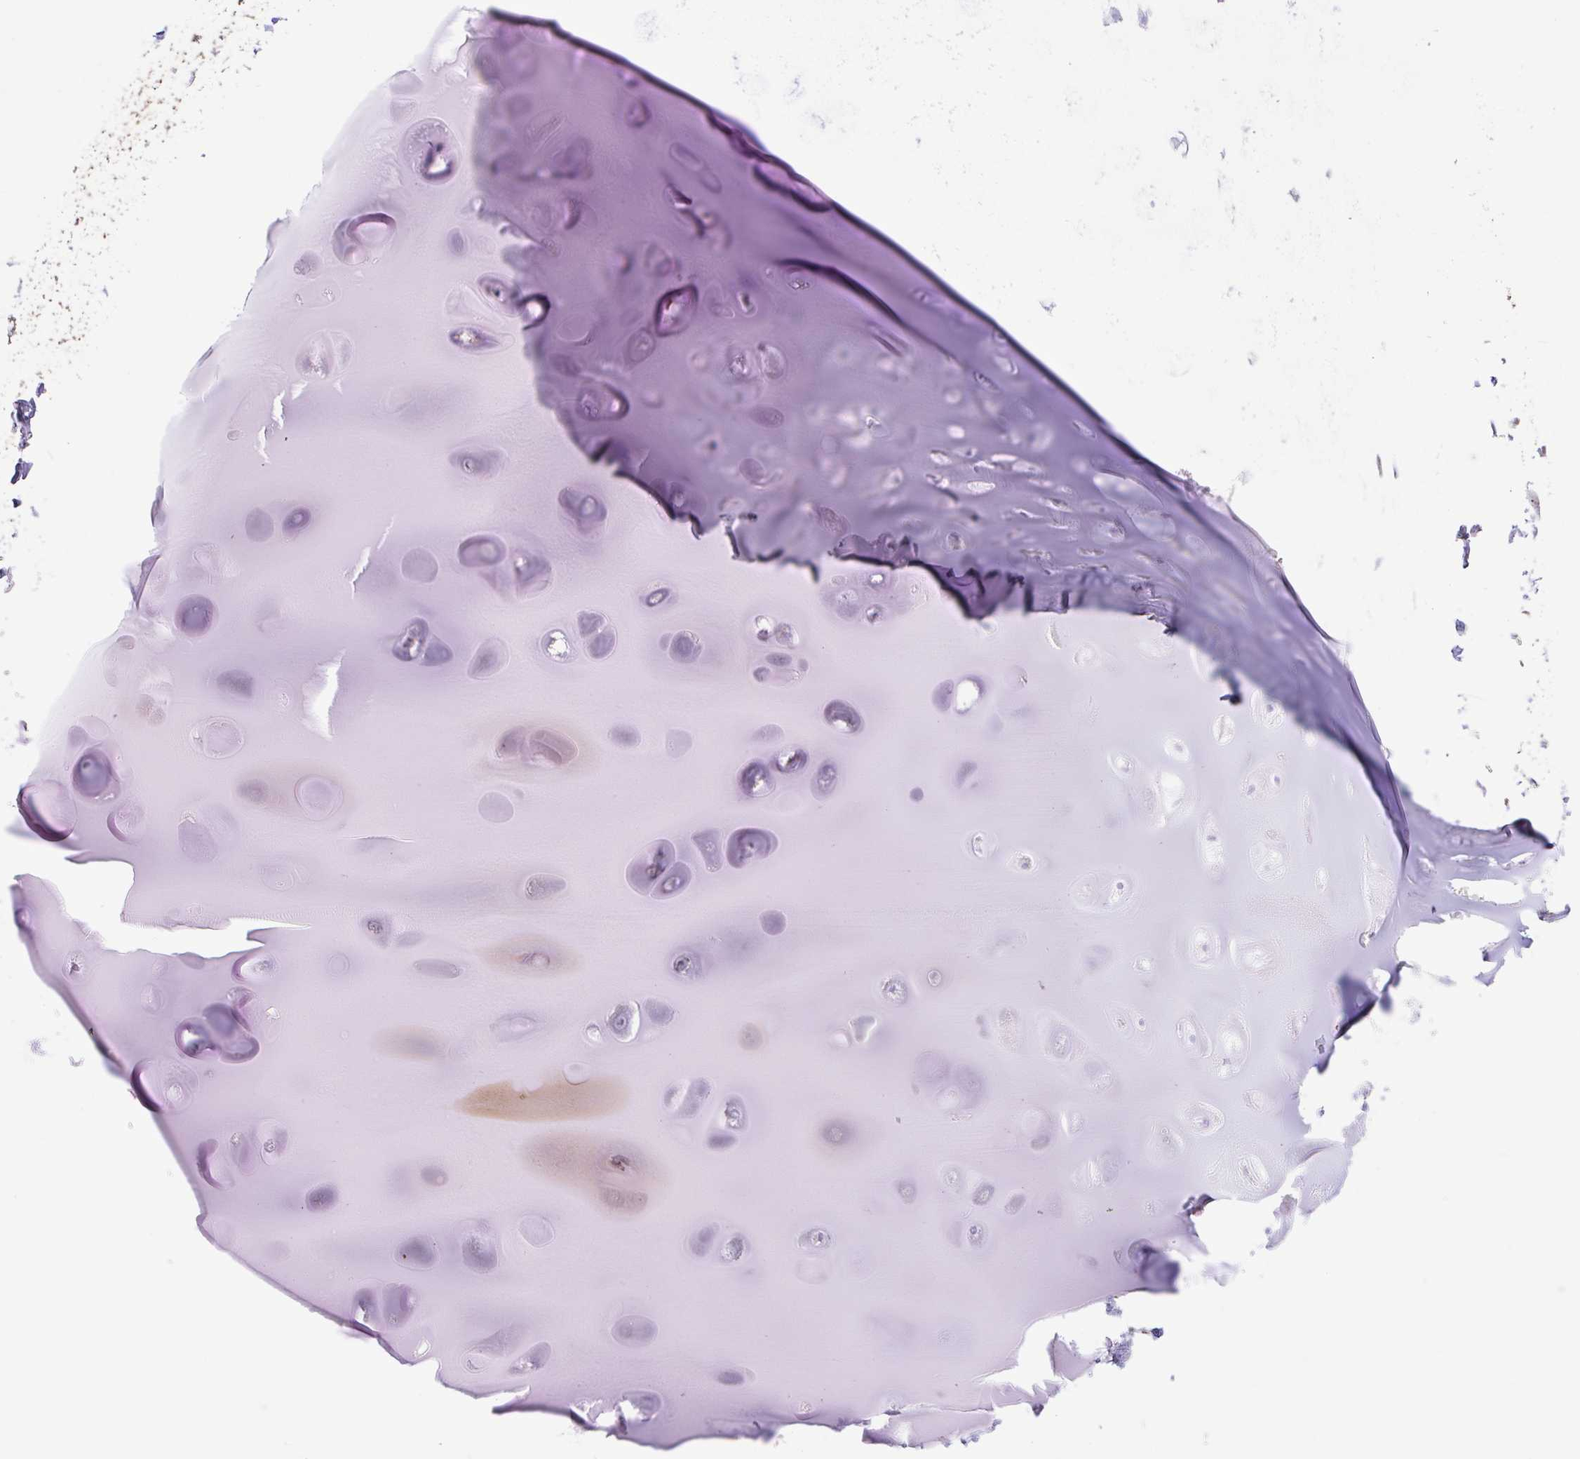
{"staining": {"intensity": "moderate", "quantity": "<25%", "location": "cytoplasmic/membranous"}, "tissue": "soft tissue", "cell_type": "Chondrocytes", "image_type": "normal", "snomed": [{"axis": "morphology", "description": "Normal tissue, NOS"}, {"axis": "topography", "description": "Cartilage tissue"}], "caption": "Moderate cytoplasmic/membranous staining for a protein is present in approximately <25% of chondrocytes of benign soft tissue using immunohistochemistry (IHC).", "gene": "ANKRD33B", "patient": {"sex": "male", "age": 57}}